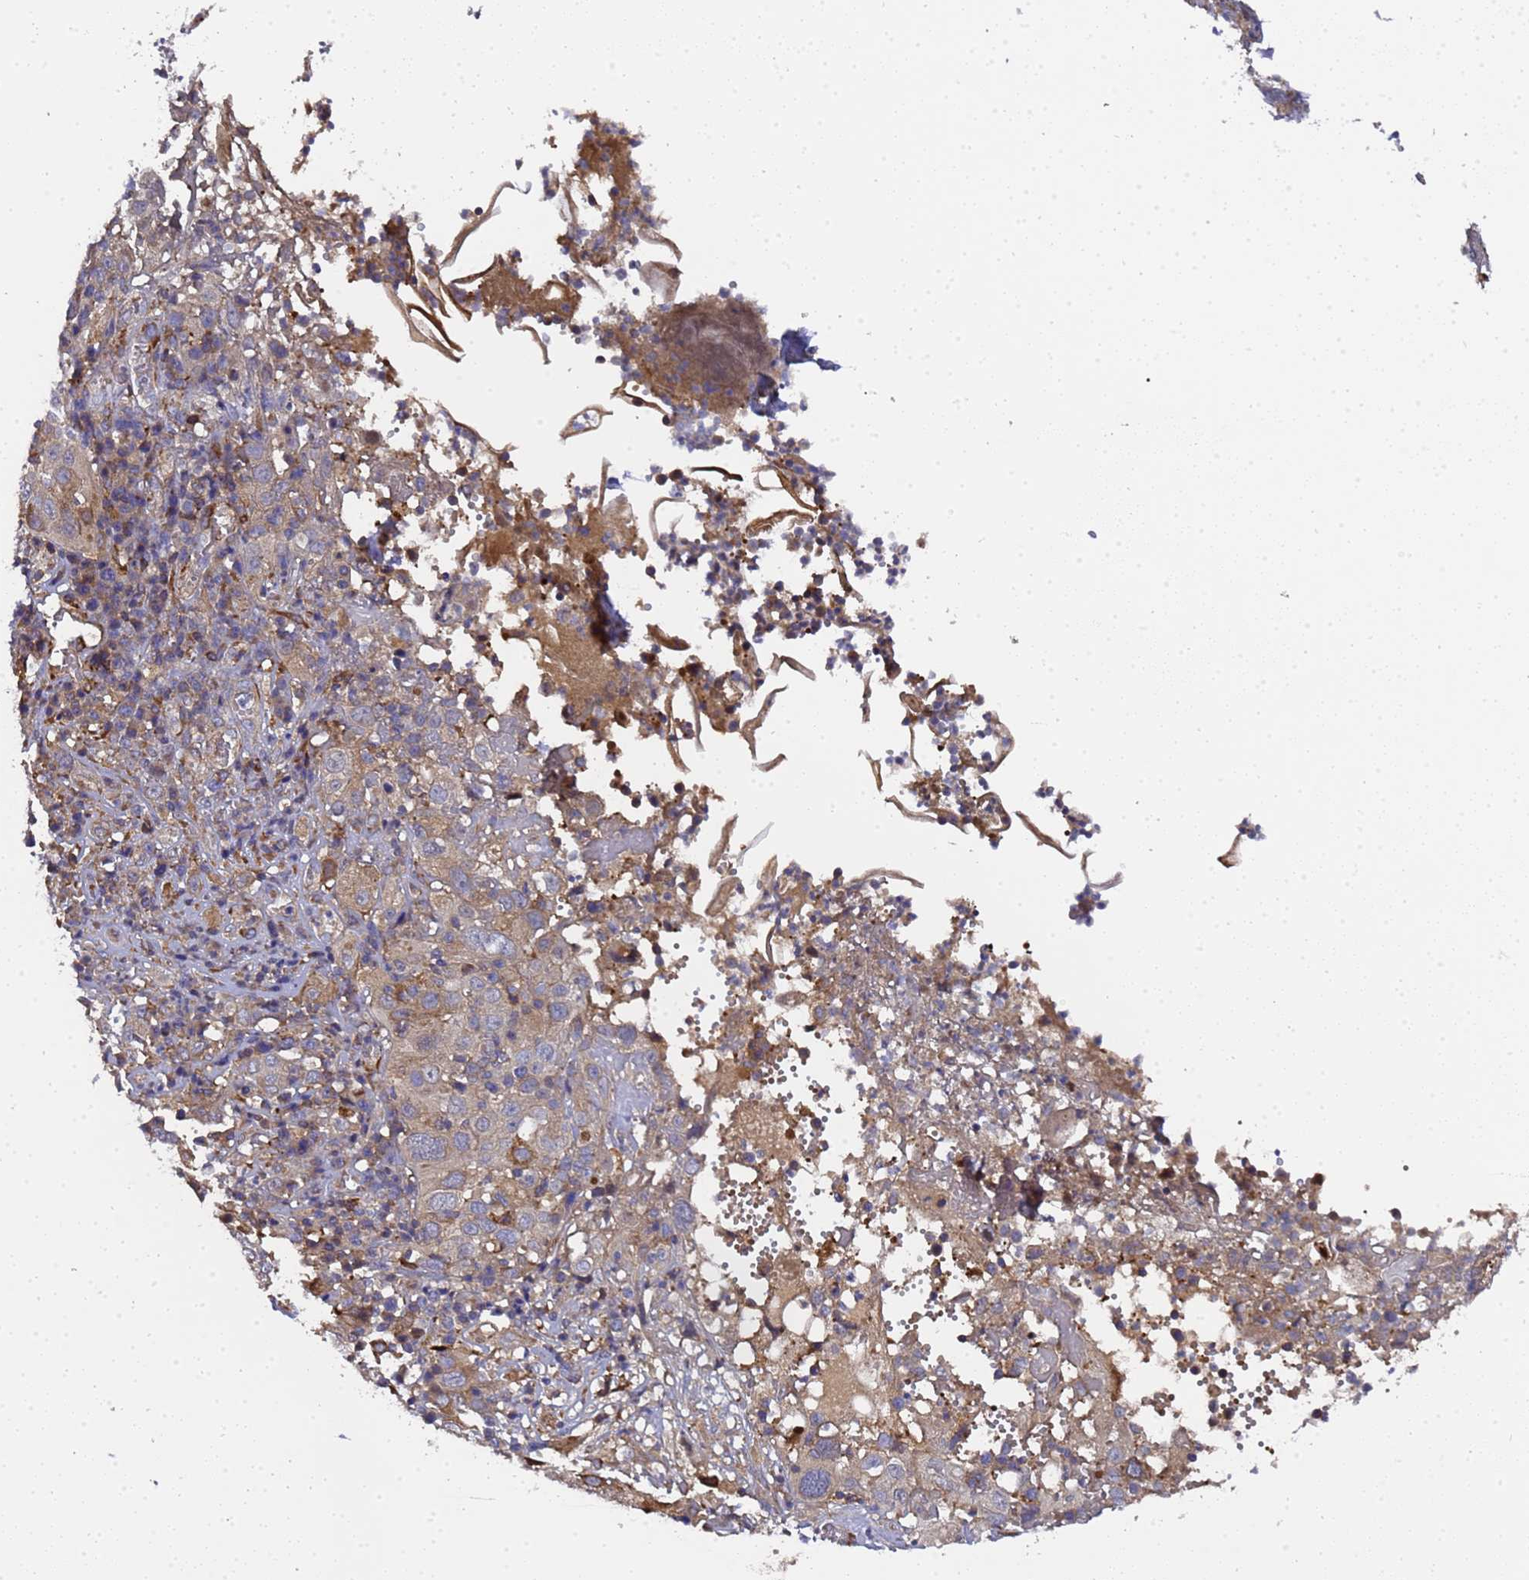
{"staining": {"intensity": "weak", "quantity": "25%-75%", "location": "cytoplasmic/membranous"}, "tissue": "cervical cancer", "cell_type": "Tumor cells", "image_type": "cancer", "snomed": [{"axis": "morphology", "description": "Squamous cell carcinoma, NOS"}, {"axis": "topography", "description": "Cervix"}], "caption": "The histopathology image reveals a brown stain indicating the presence of a protein in the cytoplasmic/membranous of tumor cells in cervical squamous cell carcinoma.", "gene": "MOCS1", "patient": {"sex": "female", "age": 46}}